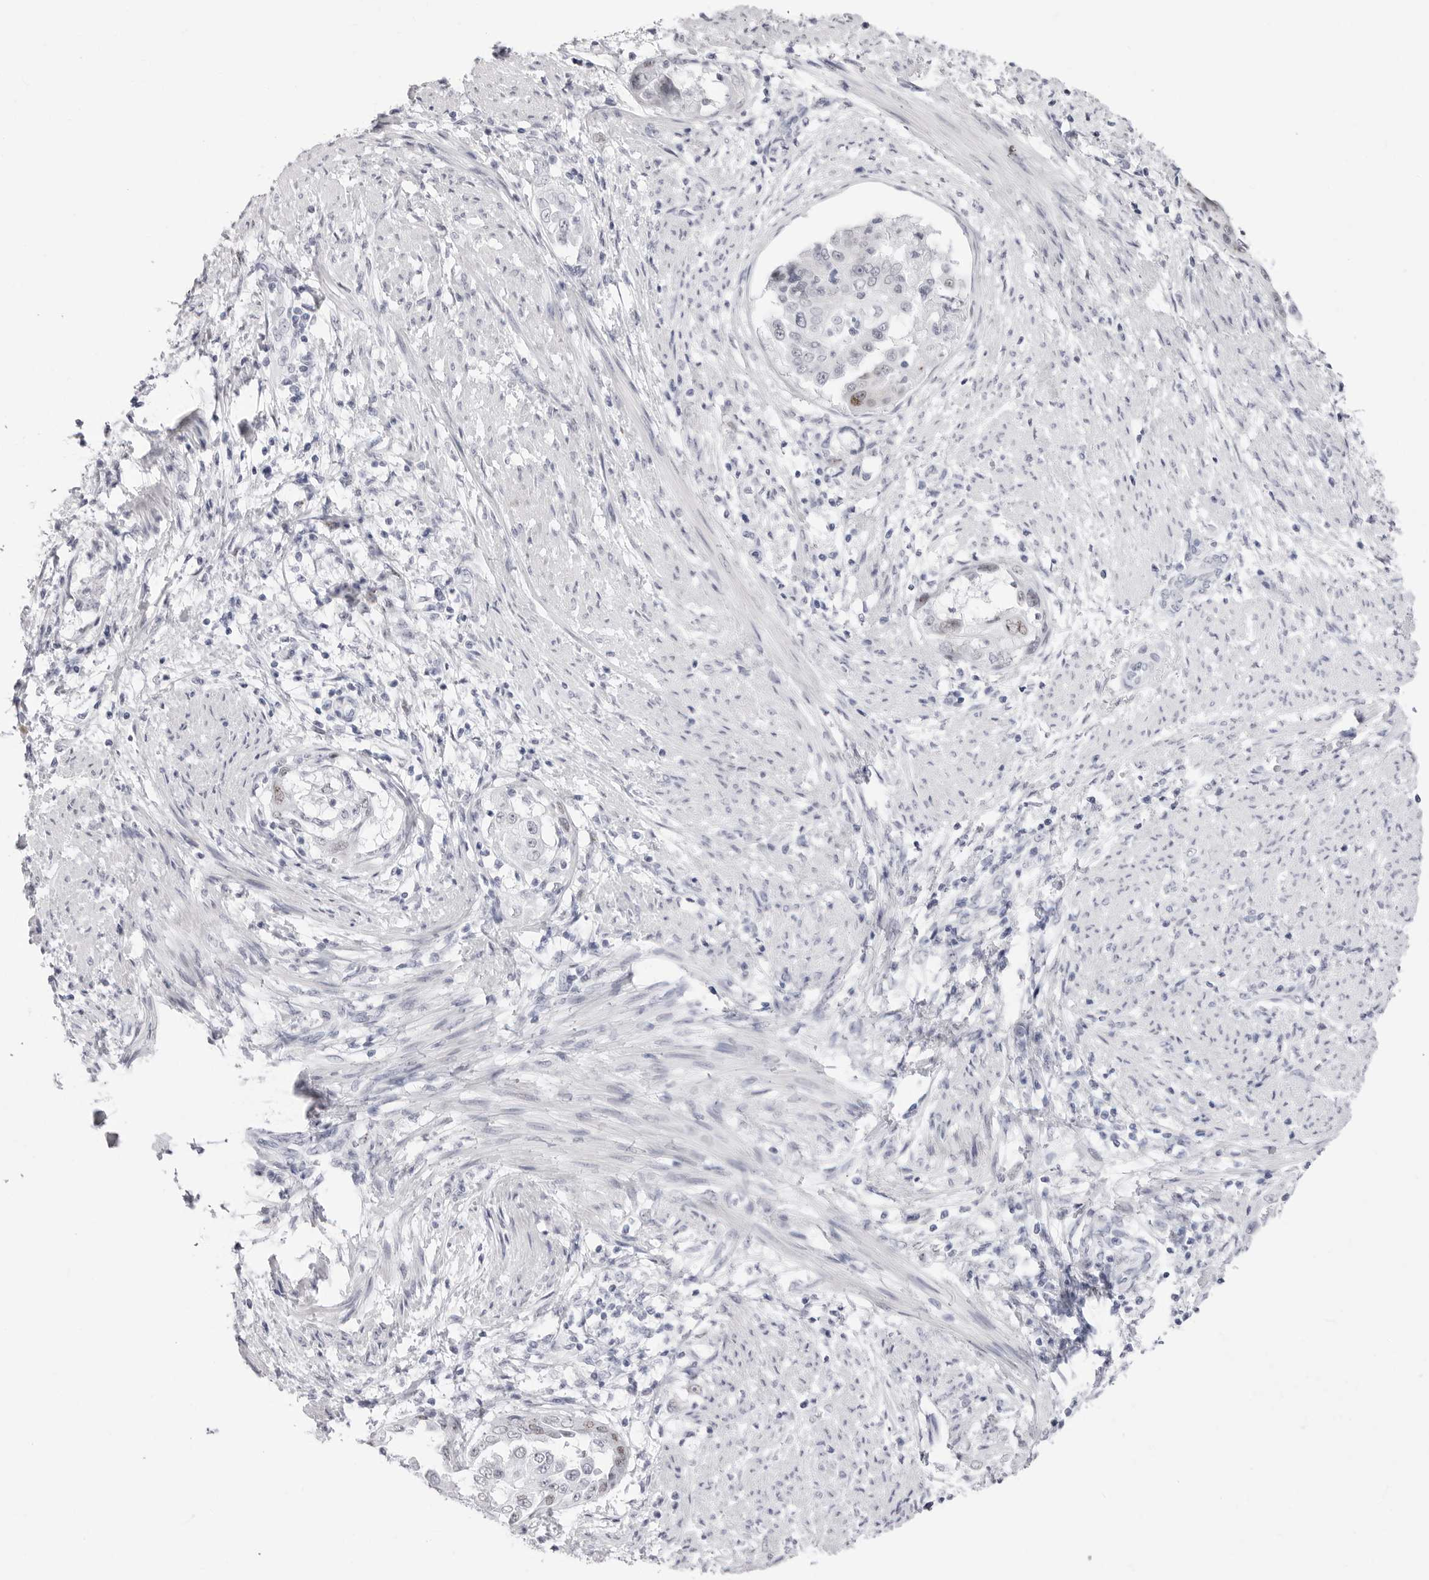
{"staining": {"intensity": "weak", "quantity": "<25%", "location": "nuclear"}, "tissue": "endometrial cancer", "cell_type": "Tumor cells", "image_type": "cancer", "snomed": [{"axis": "morphology", "description": "Adenocarcinoma, NOS"}, {"axis": "topography", "description": "Endometrium"}], "caption": "IHC photomicrograph of neoplastic tissue: endometrial adenocarcinoma stained with DAB demonstrates no significant protein staining in tumor cells.", "gene": "TSSK1B", "patient": {"sex": "female", "age": 85}}